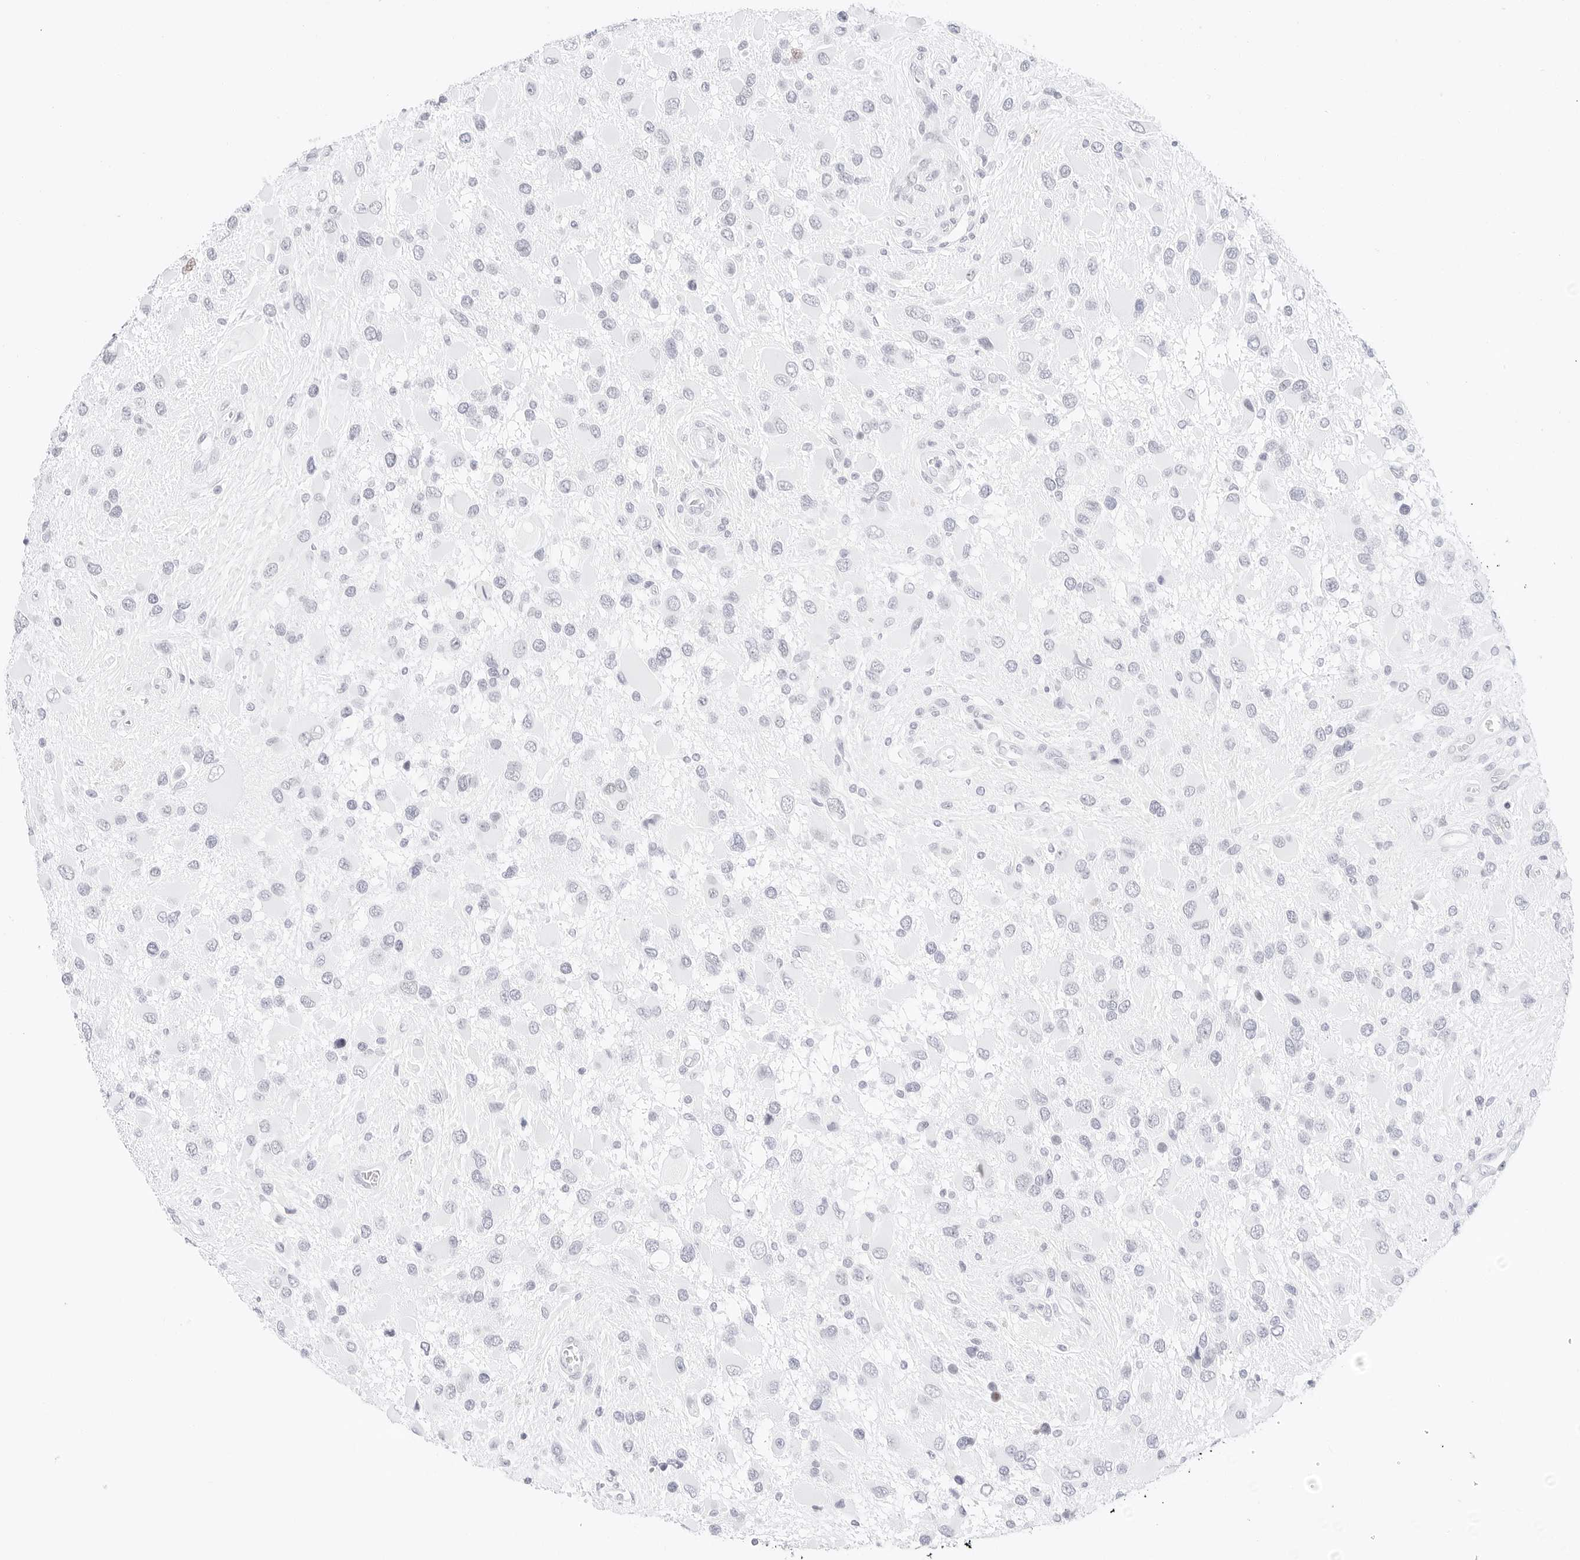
{"staining": {"intensity": "negative", "quantity": "none", "location": "none"}, "tissue": "glioma", "cell_type": "Tumor cells", "image_type": "cancer", "snomed": [{"axis": "morphology", "description": "Glioma, malignant, High grade"}, {"axis": "topography", "description": "Brain"}], "caption": "Micrograph shows no significant protein expression in tumor cells of malignant glioma (high-grade).", "gene": "CDH1", "patient": {"sex": "male", "age": 53}}